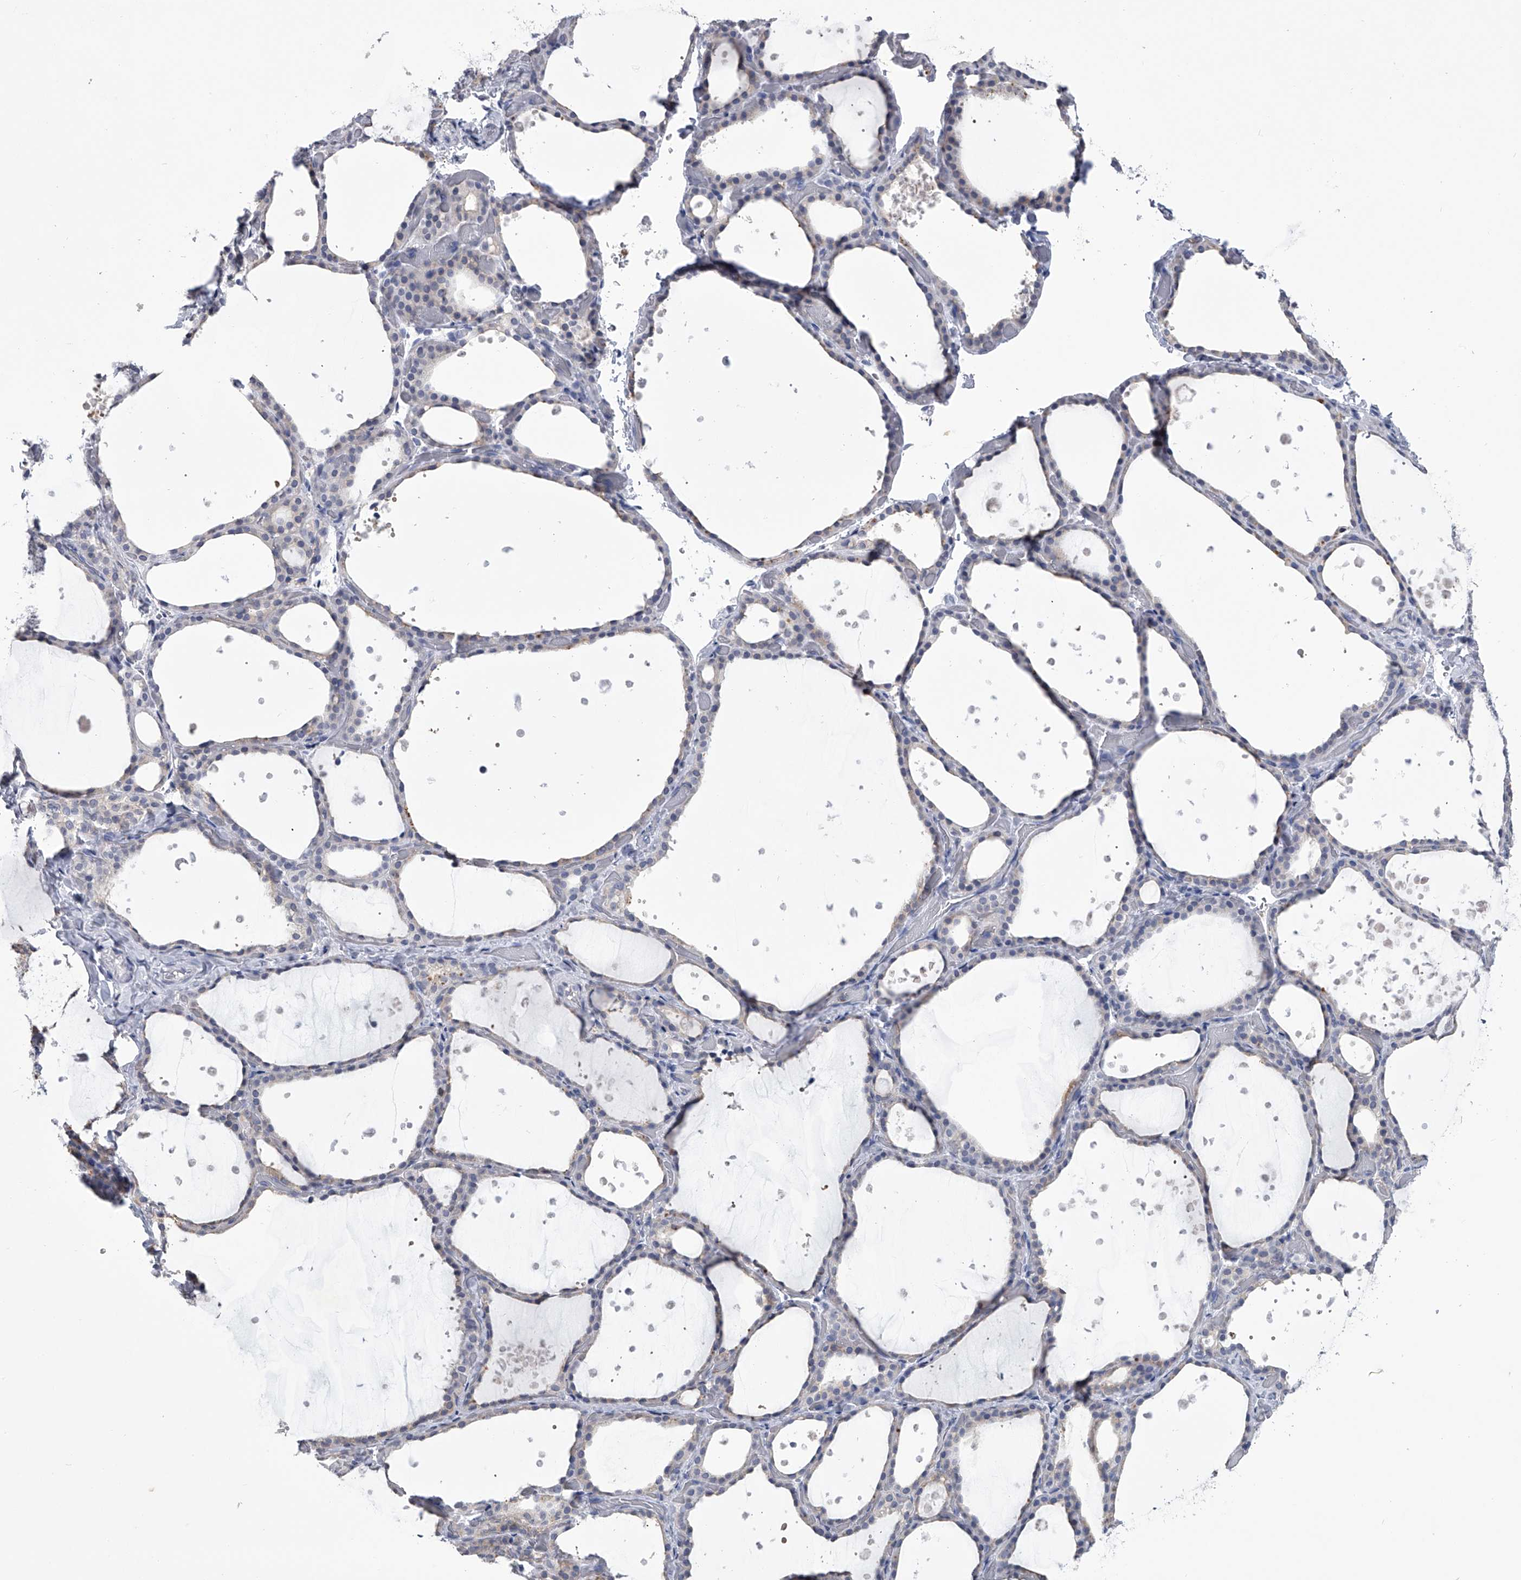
{"staining": {"intensity": "negative", "quantity": "none", "location": "none"}, "tissue": "thyroid gland", "cell_type": "Glandular cells", "image_type": "normal", "snomed": [{"axis": "morphology", "description": "Normal tissue, NOS"}, {"axis": "topography", "description": "Thyroid gland"}], "caption": "IHC of benign thyroid gland shows no expression in glandular cells.", "gene": "TASP1", "patient": {"sex": "female", "age": 44}}